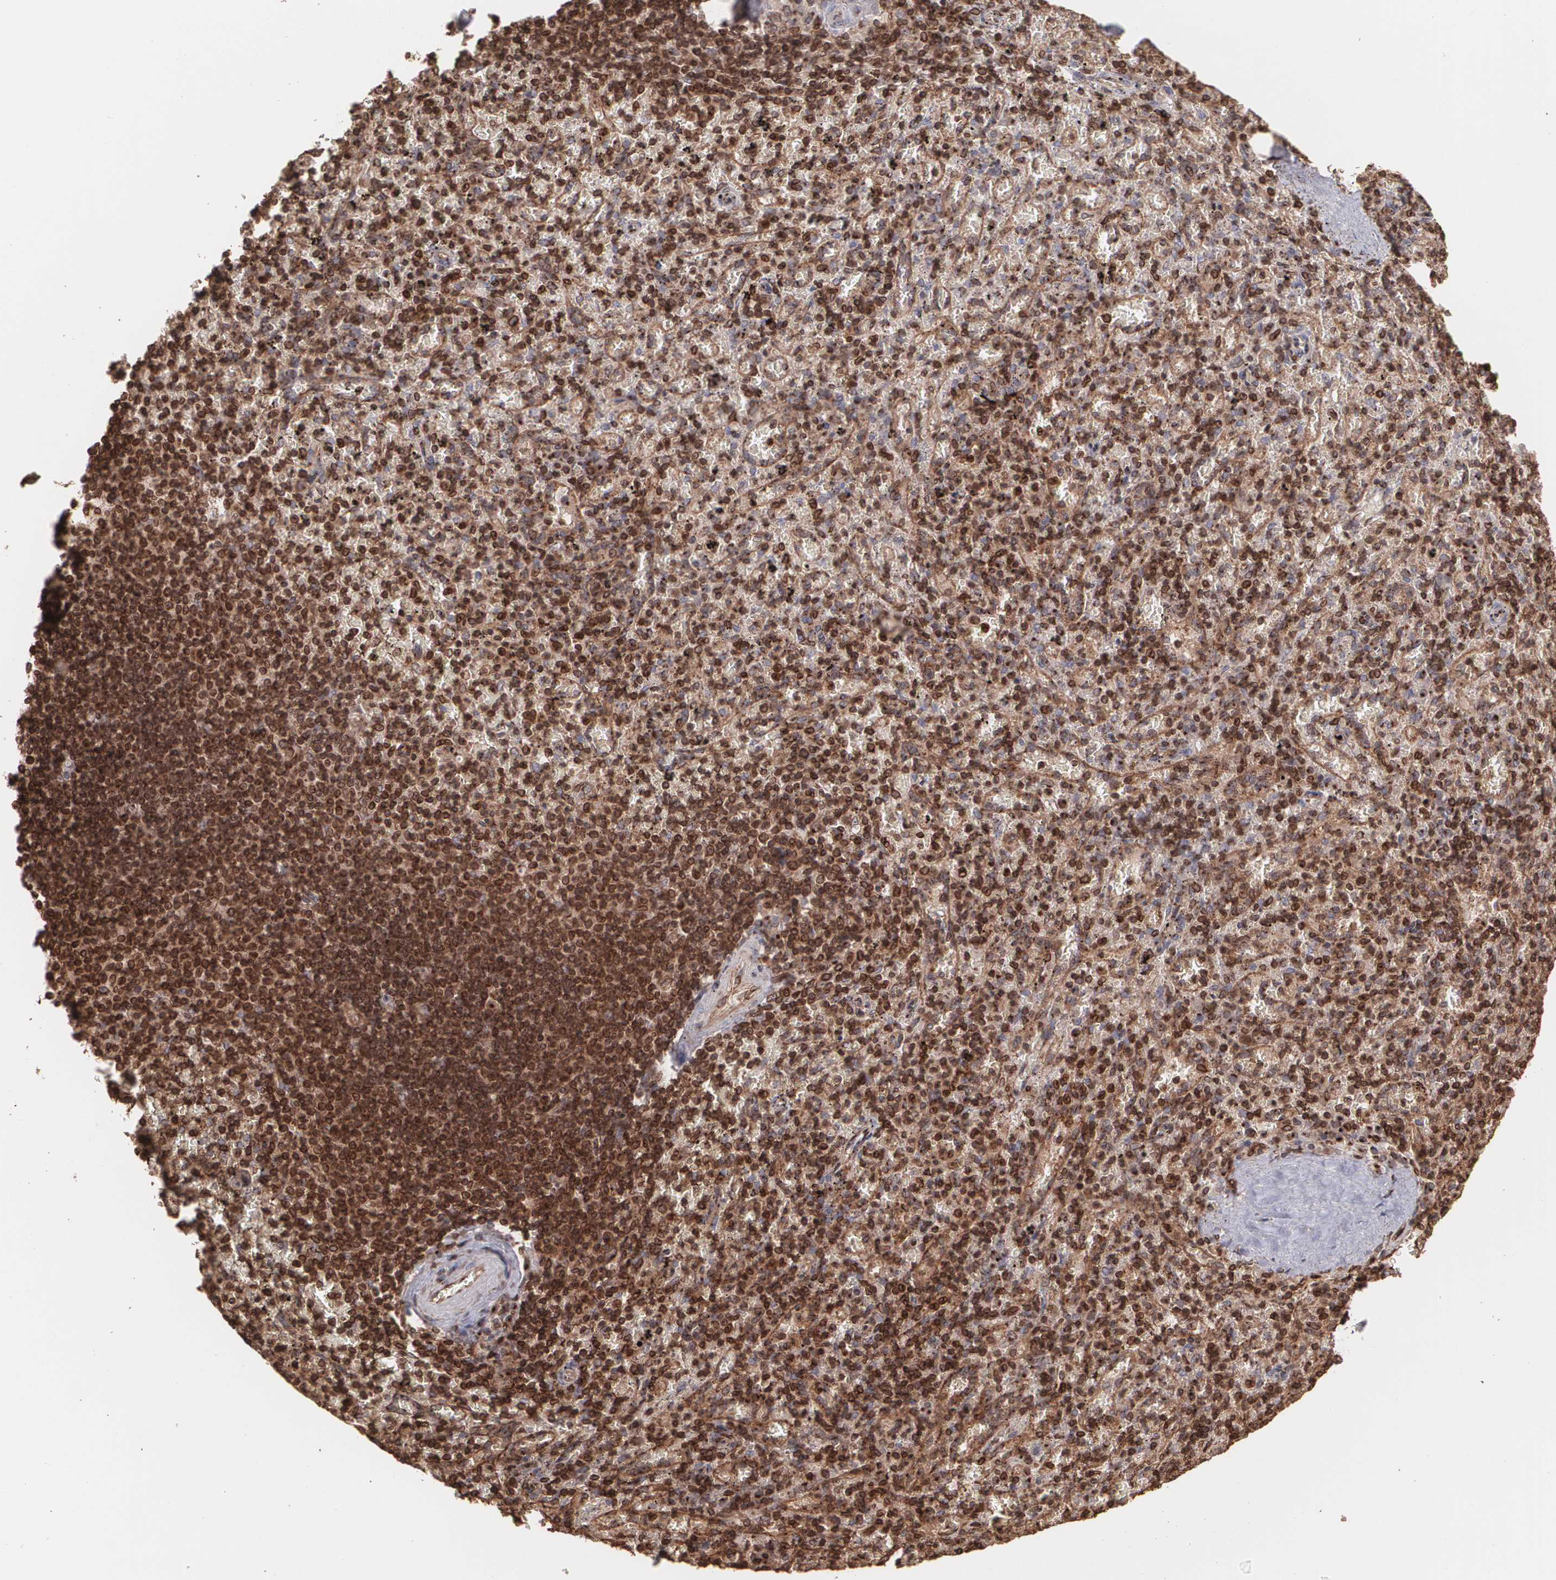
{"staining": {"intensity": "moderate", "quantity": ">75%", "location": "cytoplasmic/membranous"}, "tissue": "spleen", "cell_type": "Cells in red pulp", "image_type": "normal", "snomed": [{"axis": "morphology", "description": "Normal tissue, NOS"}, {"axis": "topography", "description": "Spleen"}], "caption": "This histopathology image demonstrates immunohistochemistry (IHC) staining of unremarkable spleen, with medium moderate cytoplasmic/membranous expression in about >75% of cells in red pulp.", "gene": "TRIP11", "patient": {"sex": "female", "age": 43}}